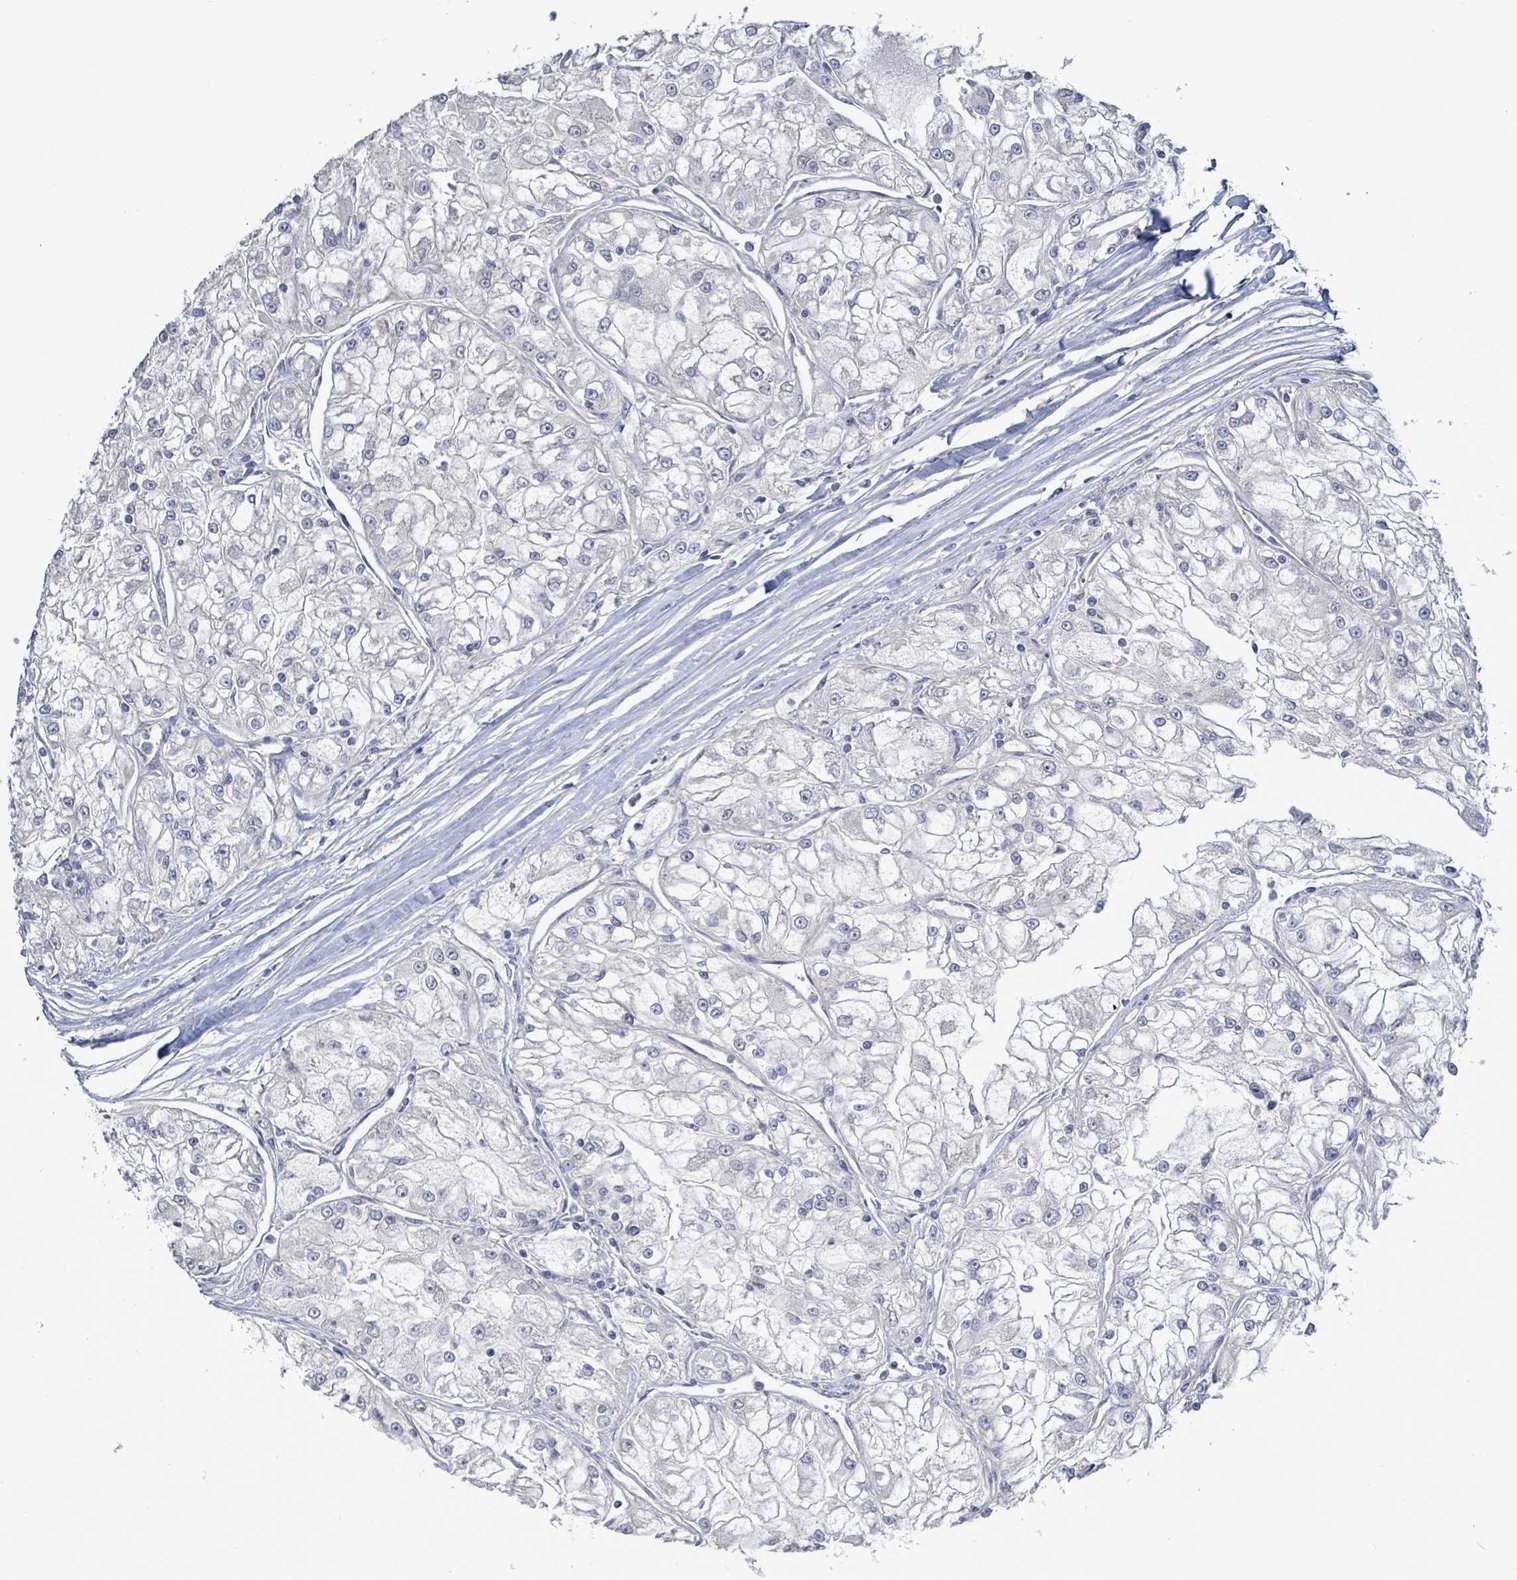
{"staining": {"intensity": "negative", "quantity": "none", "location": "none"}, "tissue": "renal cancer", "cell_type": "Tumor cells", "image_type": "cancer", "snomed": [{"axis": "morphology", "description": "Adenocarcinoma, NOS"}, {"axis": "topography", "description": "Kidney"}], "caption": "Renal adenocarcinoma was stained to show a protein in brown. There is no significant staining in tumor cells.", "gene": "KRAS", "patient": {"sex": "female", "age": 72}}